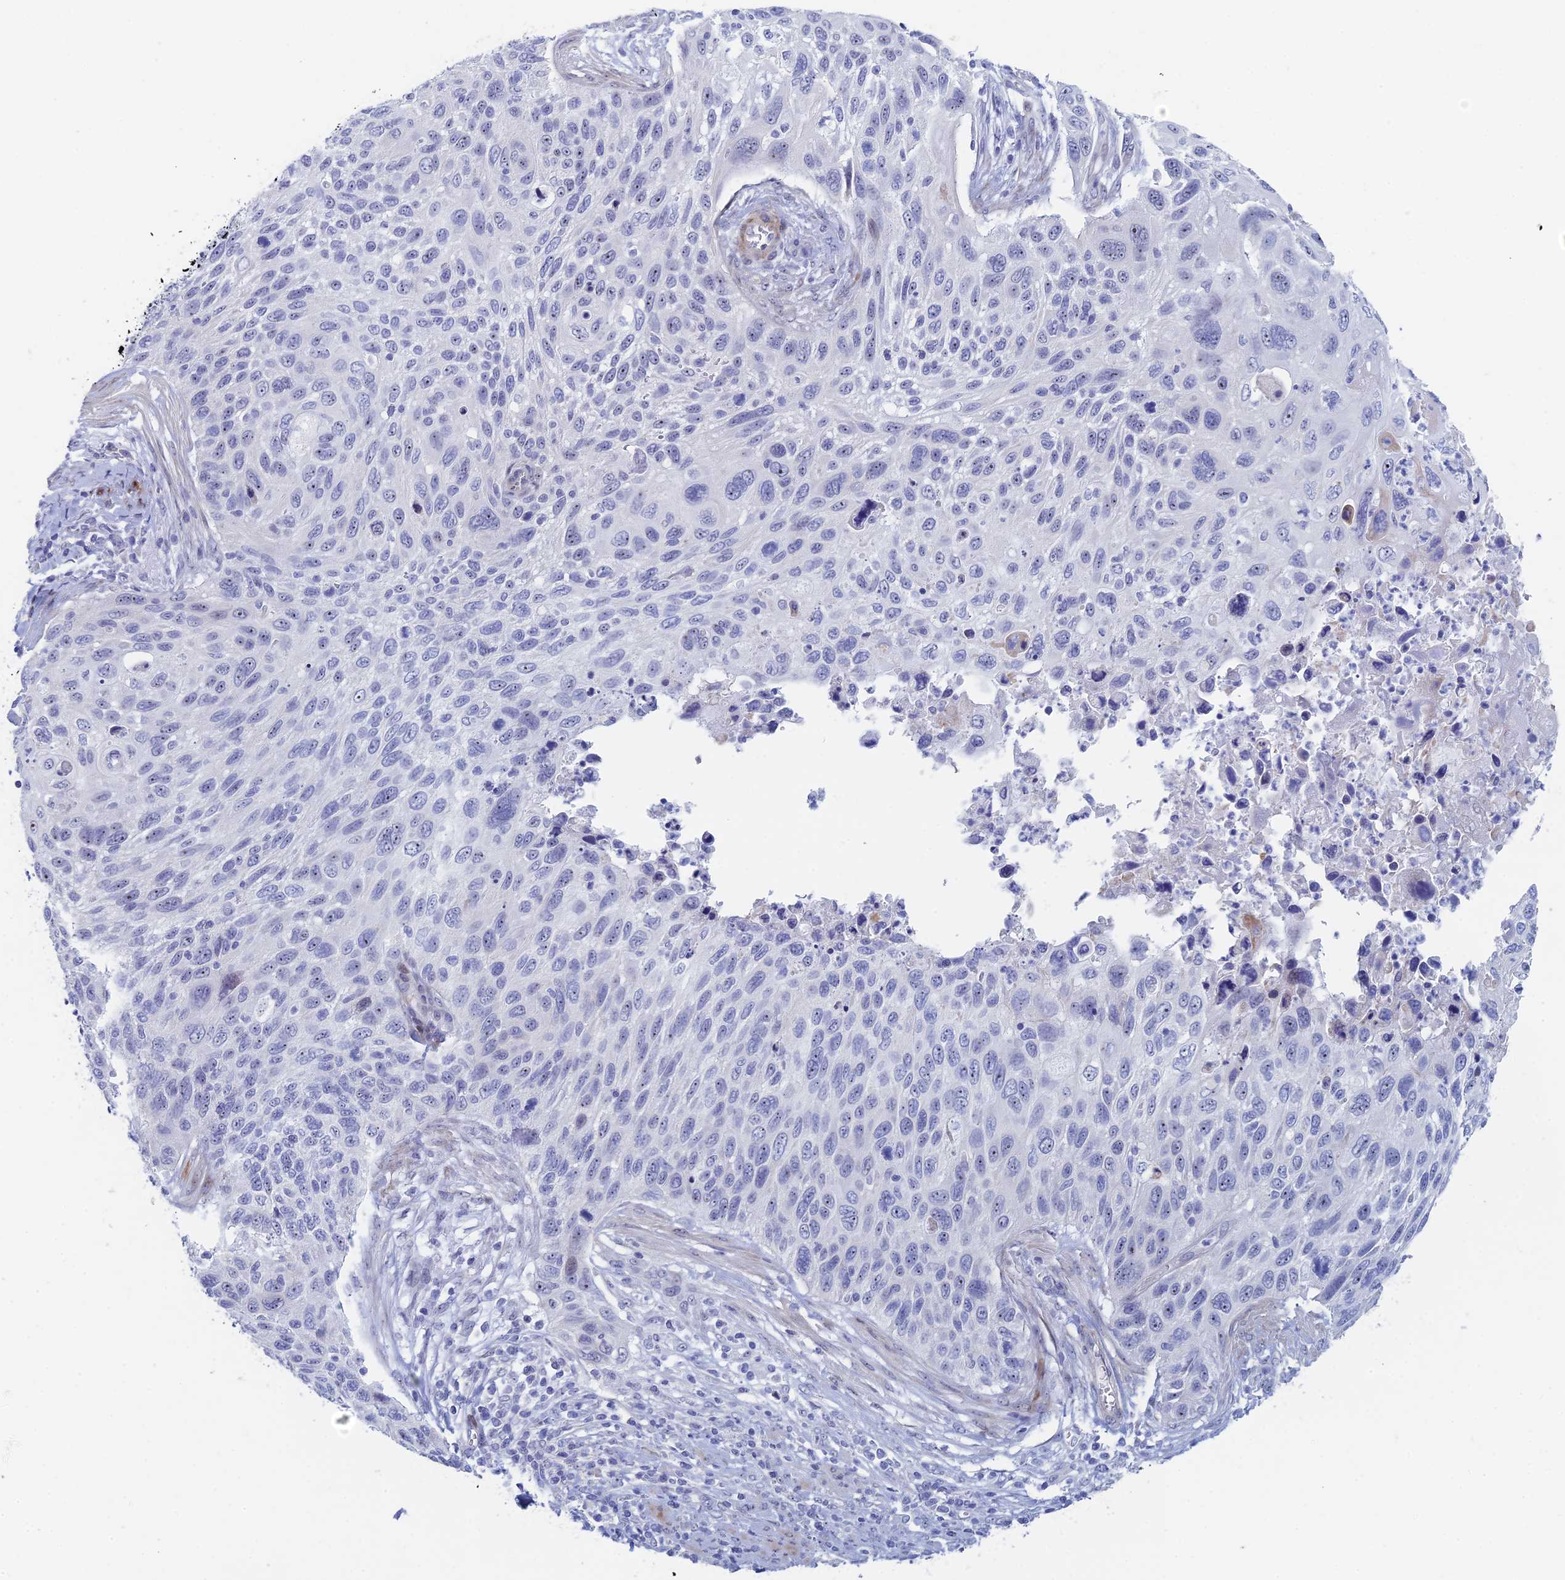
{"staining": {"intensity": "negative", "quantity": "none", "location": "none"}, "tissue": "cervical cancer", "cell_type": "Tumor cells", "image_type": "cancer", "snomed": [{"axis": "morphology", "description": "Squamous cell carcinoma, NOS"}, {"axis": "topography", "description": "Cervix"}], "caption": "Immunohistochemistry of human cervical cancer (squamous cell carcinoma) reveals no staining in tumor cells.", "gene": "DRGX", "patient": {"sex": "female", "age": 70}}